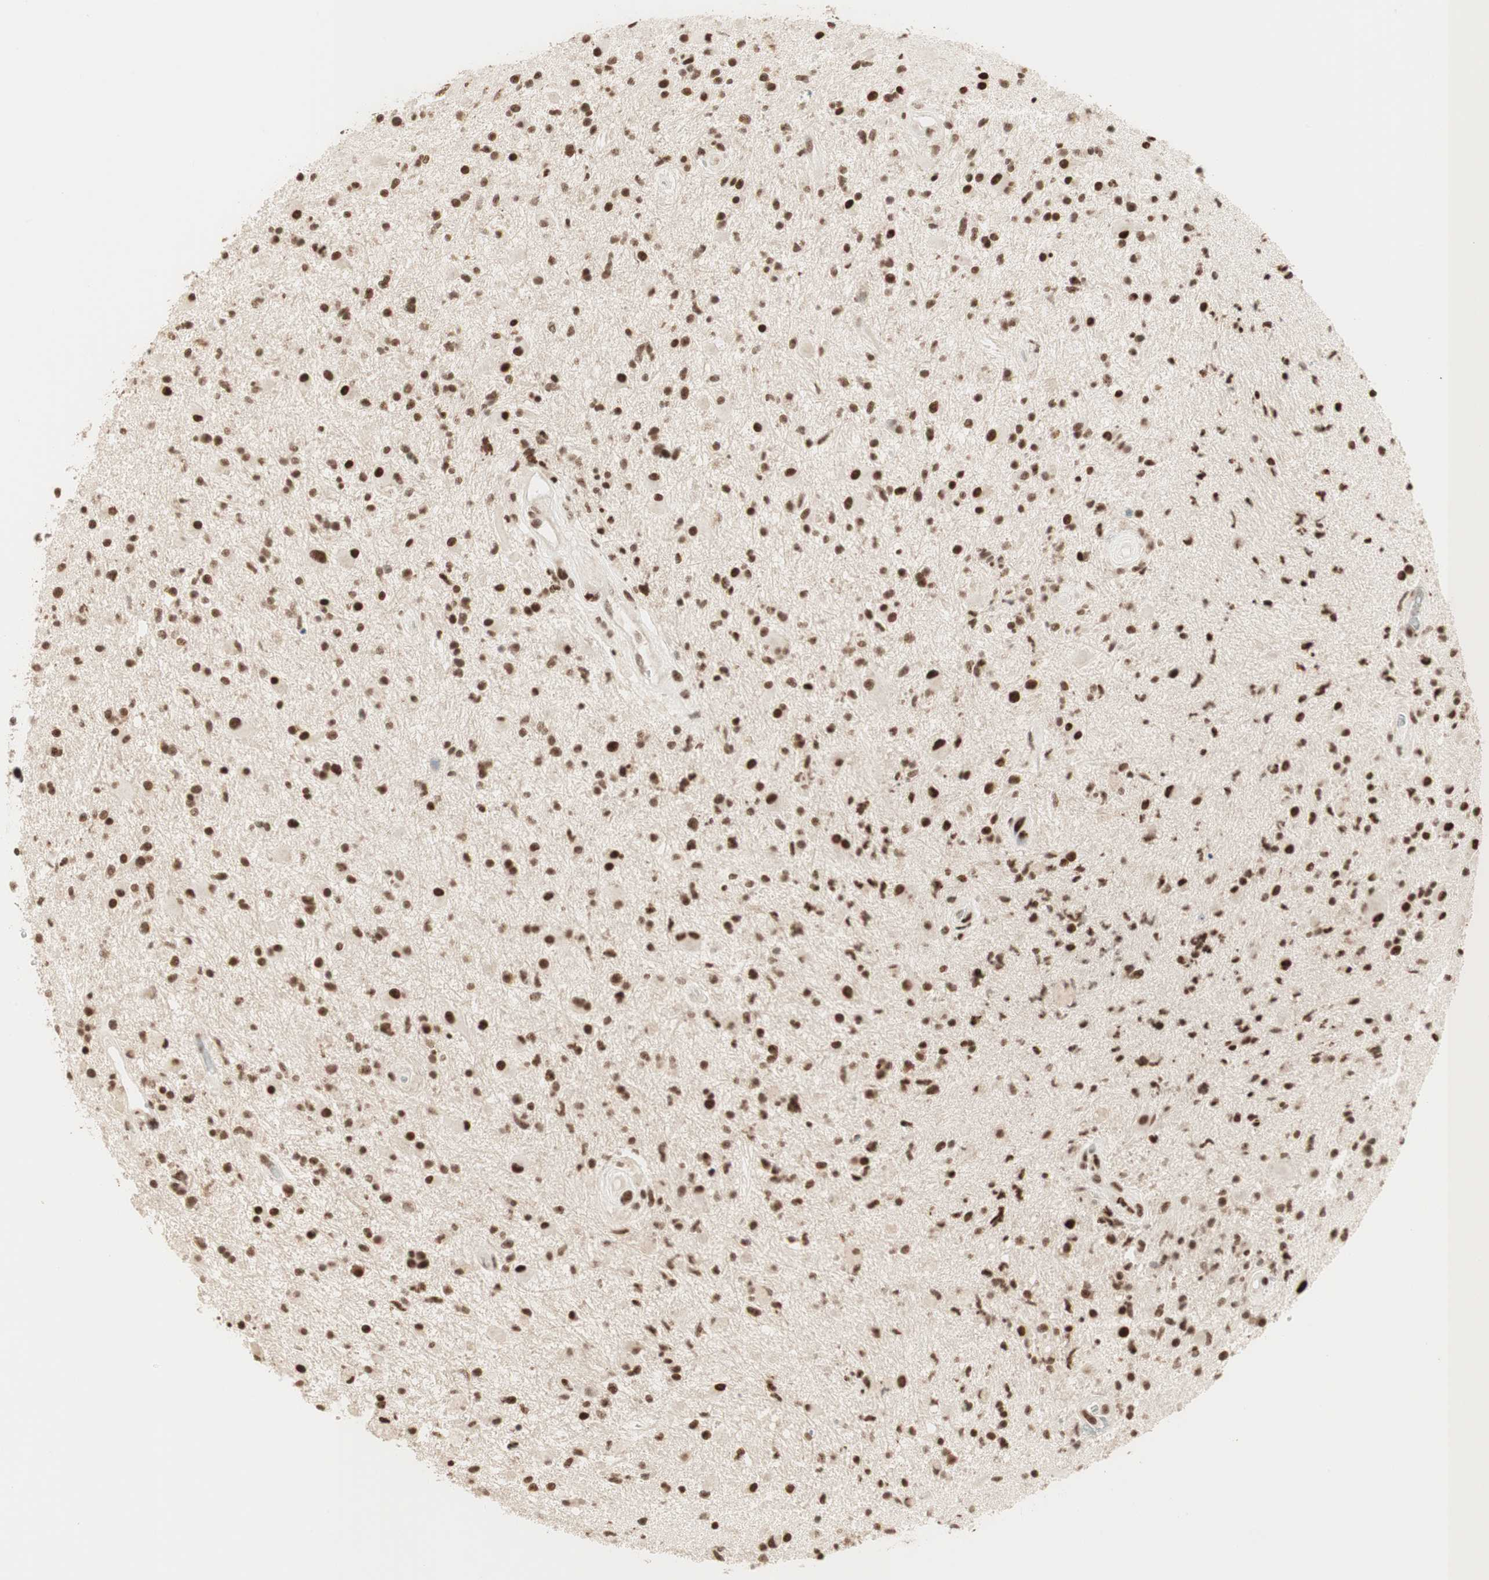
{"staining": {"intensity": "strong", "quantity": ">75%", "location": "nuclear"}, "tissue": "glioma", "cell_type": "Tumor cells", "image_type": "cancer", "snomed": [{"axis": "morphology", "description": "Glioma, malignant, High grade"}, {"axis": "topography", "description": "Brain"}], "caption": "Human glioma stained with a brown dye reveals strong nuclear positive positivity in approximately >75% of tumor cells.", "gene": "SMARCE1", "patient": {"sex": "male", "age": 33}}